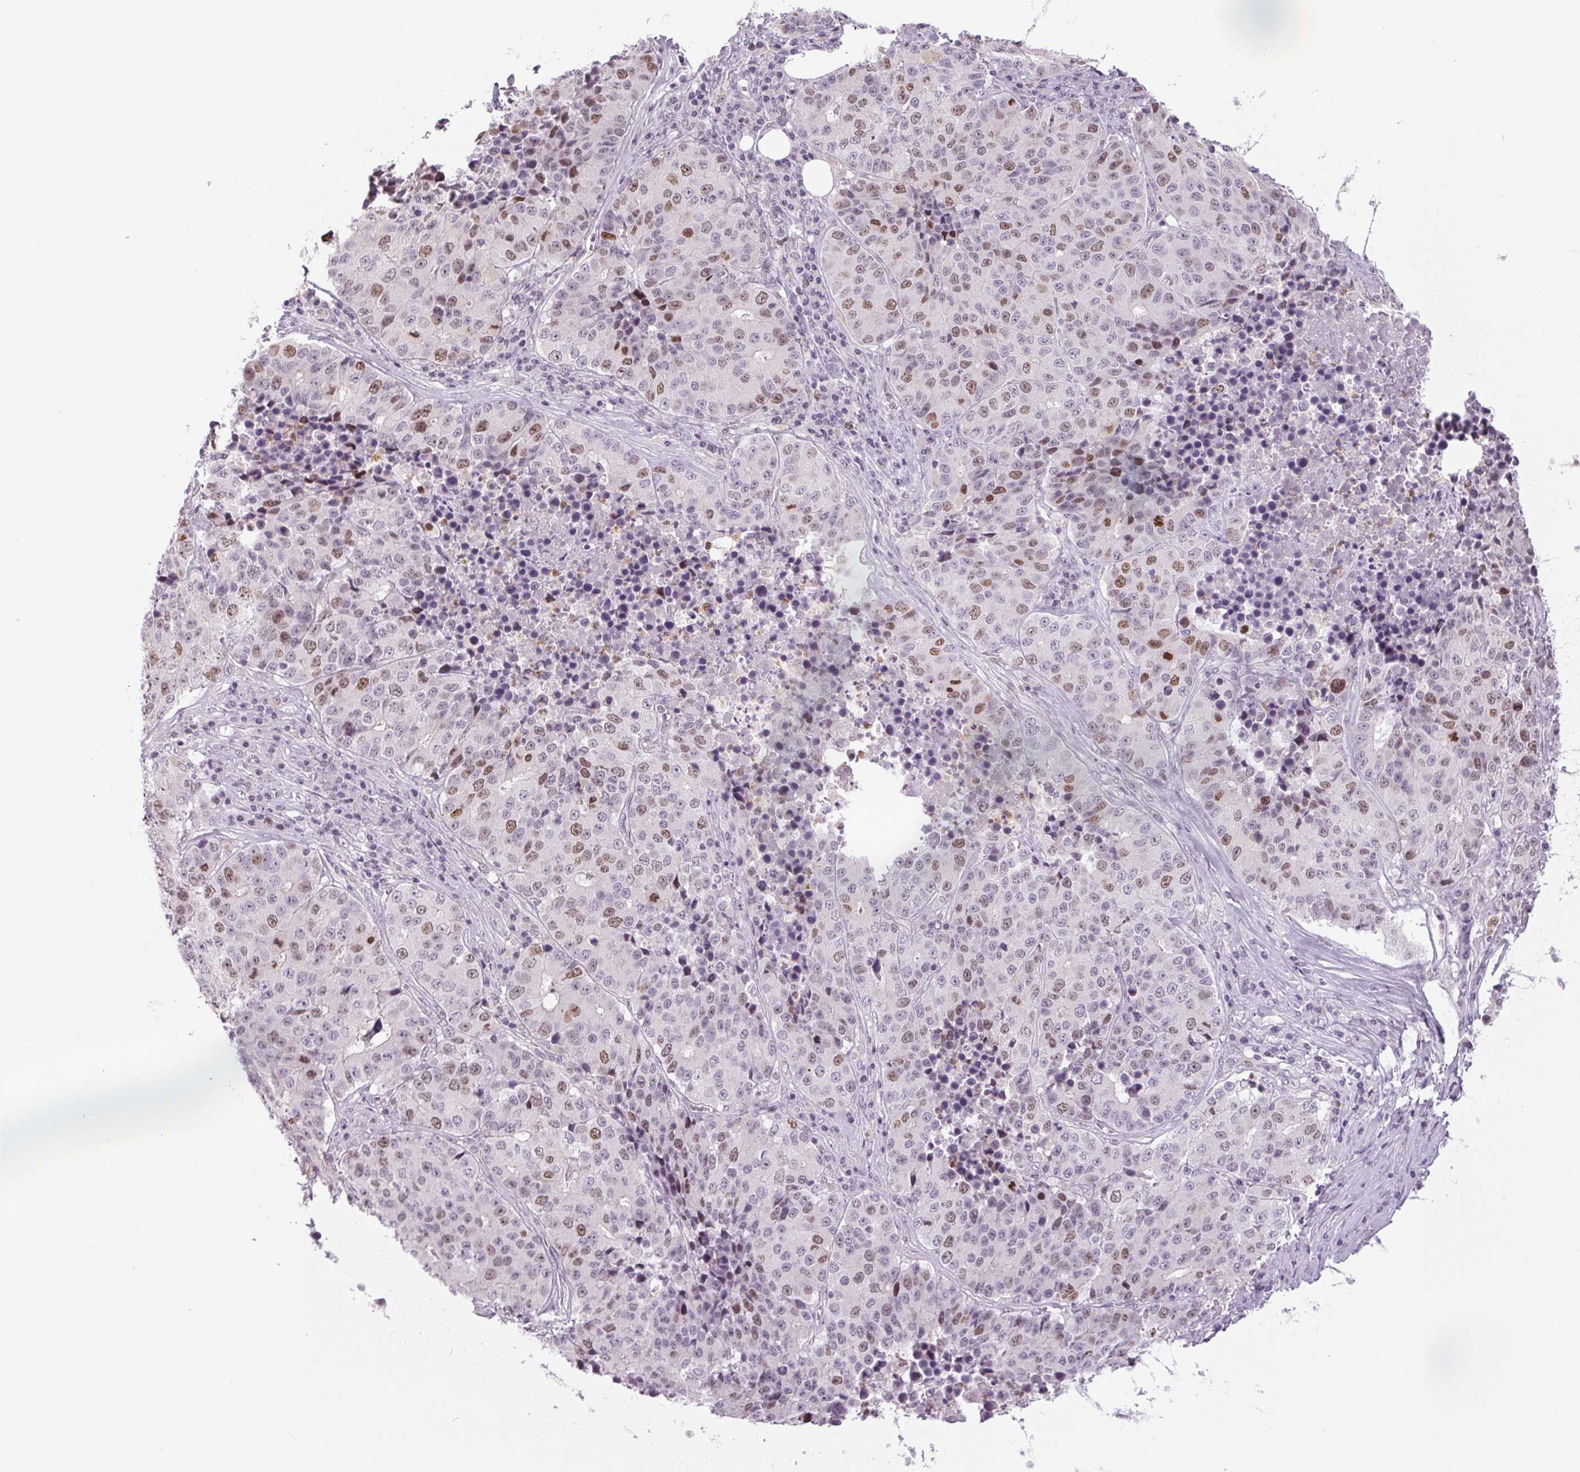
{"staining": {"intensity": "moderate", "quantity": "25%-75%", "location": "nuclear"}, "tissue": "stomach cancer", "cell_type": "Tumor cells", "image_type": "cancer", "snomed": [{"axis": "morphology", "description": "Adenocarcinoma, NOS"}, {"axis": "topography", "description": "Stomach"}], "caption": "Adenocarcinoma (stomach) tissue demonstrates moderate nuclear positivity in approximately 25%-75% of tumor cells, visualized by immunohistochemistry.", "gene": "SMIM6", "patient": {"sex": "male", "age": 71}}